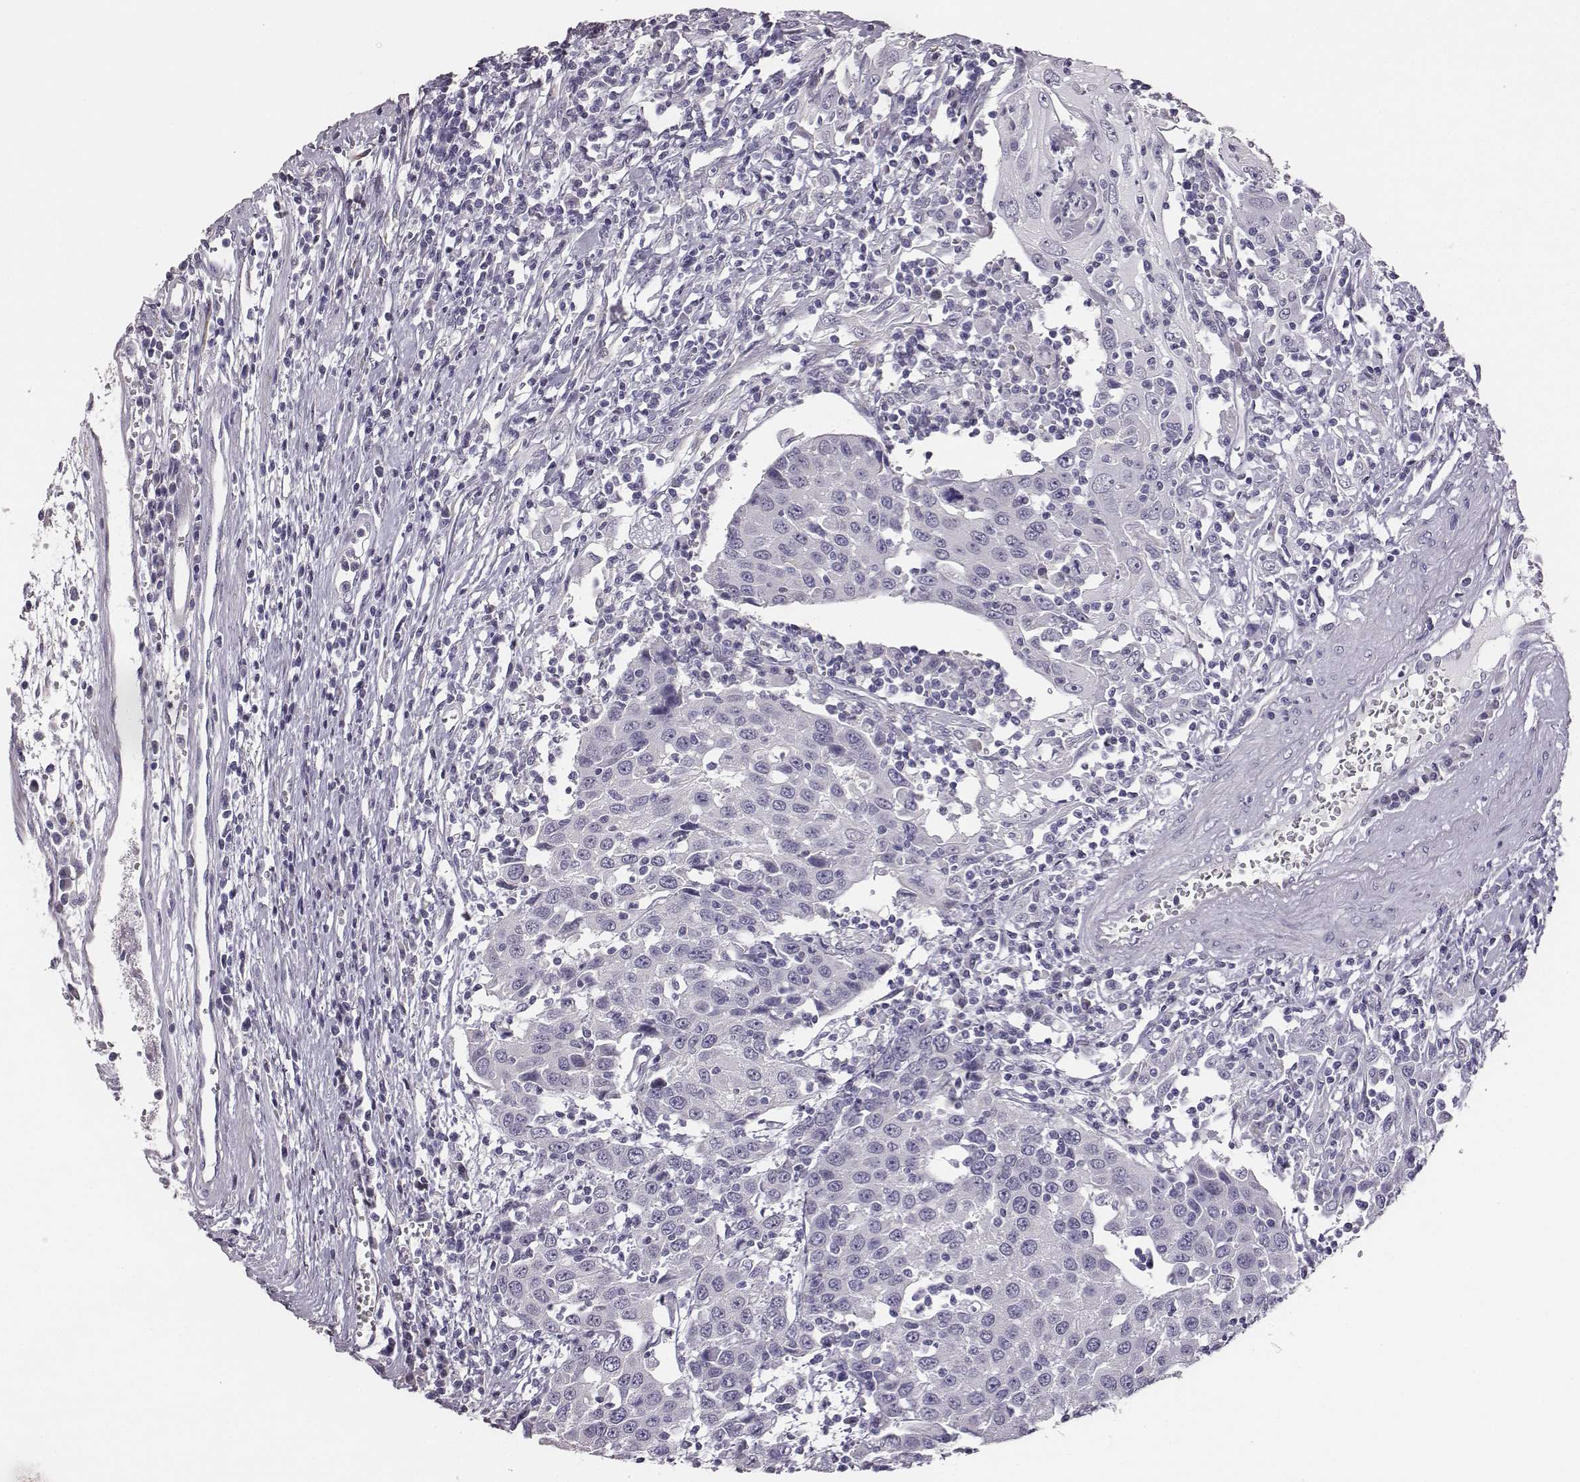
{"staining": {"intensity": "negative", "quantity": "none", "location": "none"}, "tissue": "urothelial cancer", "cell_type": "Tumor cells", "image_type": "cancer", "snomed": [{"axis": "morphology", "description": "Urothelial carcinoma, High grade"}, {"axis": "topography", "description": "Urinary bladder"}], "caption": "High power microscopy image of an IHC image of urothelial carcinoma (high-grade), revealing no significant staining in tumor cells.", "gene": "GUCA1A", "patient": {"sex": "female", "age": 85}}